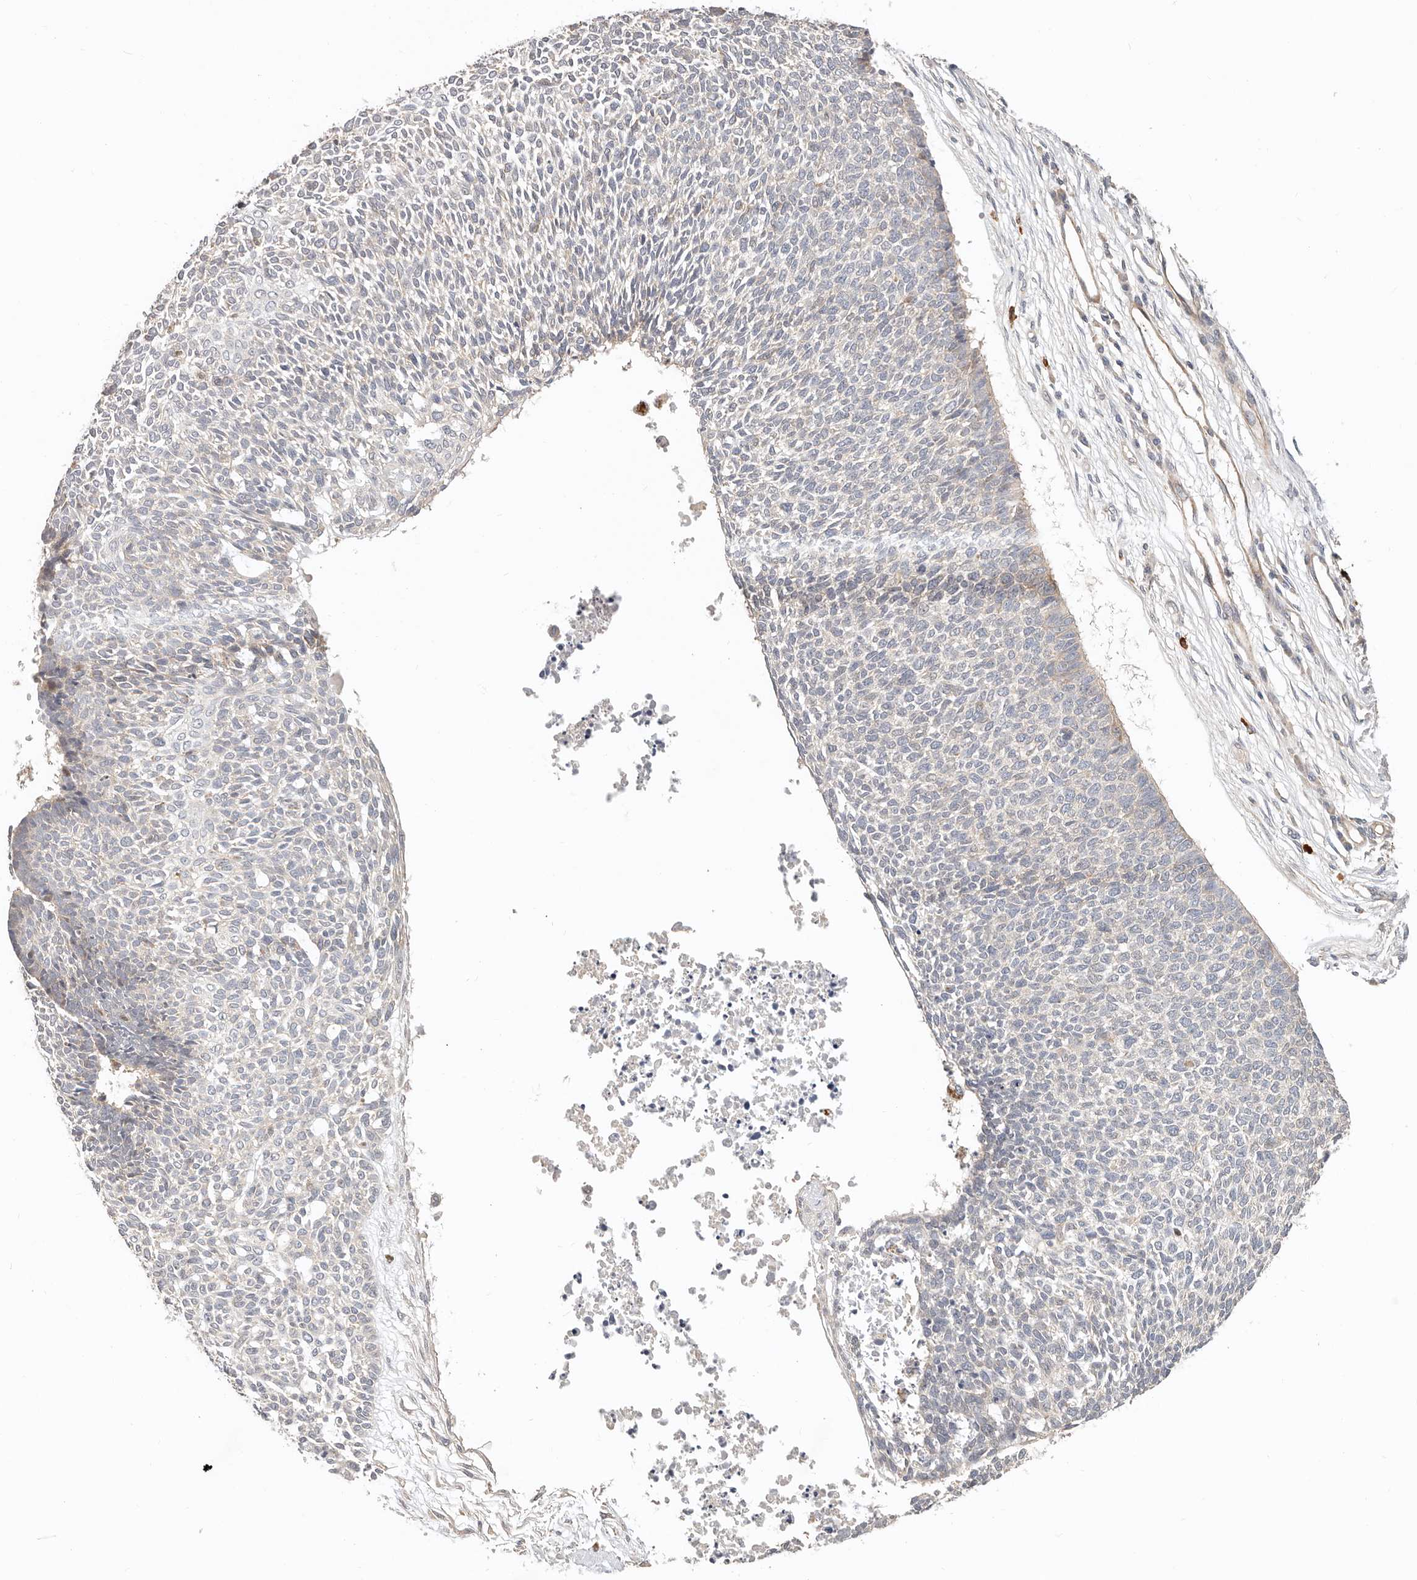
{"staining": {"intensity": "negative", "quantity": "none", "location": "none"}, "tissue": "skin cancer", "cell_type": "Tumor cells", "image_type": "cancer", "snomed": [{"axis": "morphology", "description": "Basal cell carcinoma"}, {"axis": "topography", "description": "Skin"}], "caption": "An immunohistochemistry (IHC) photomicrograph of skin basal cell carcinoma is shown. There is no staining in tumor cells of skin basal cell carcinoma.", "gene": "ZRANB1", "patient": {"sex": "female", "age": 84}}